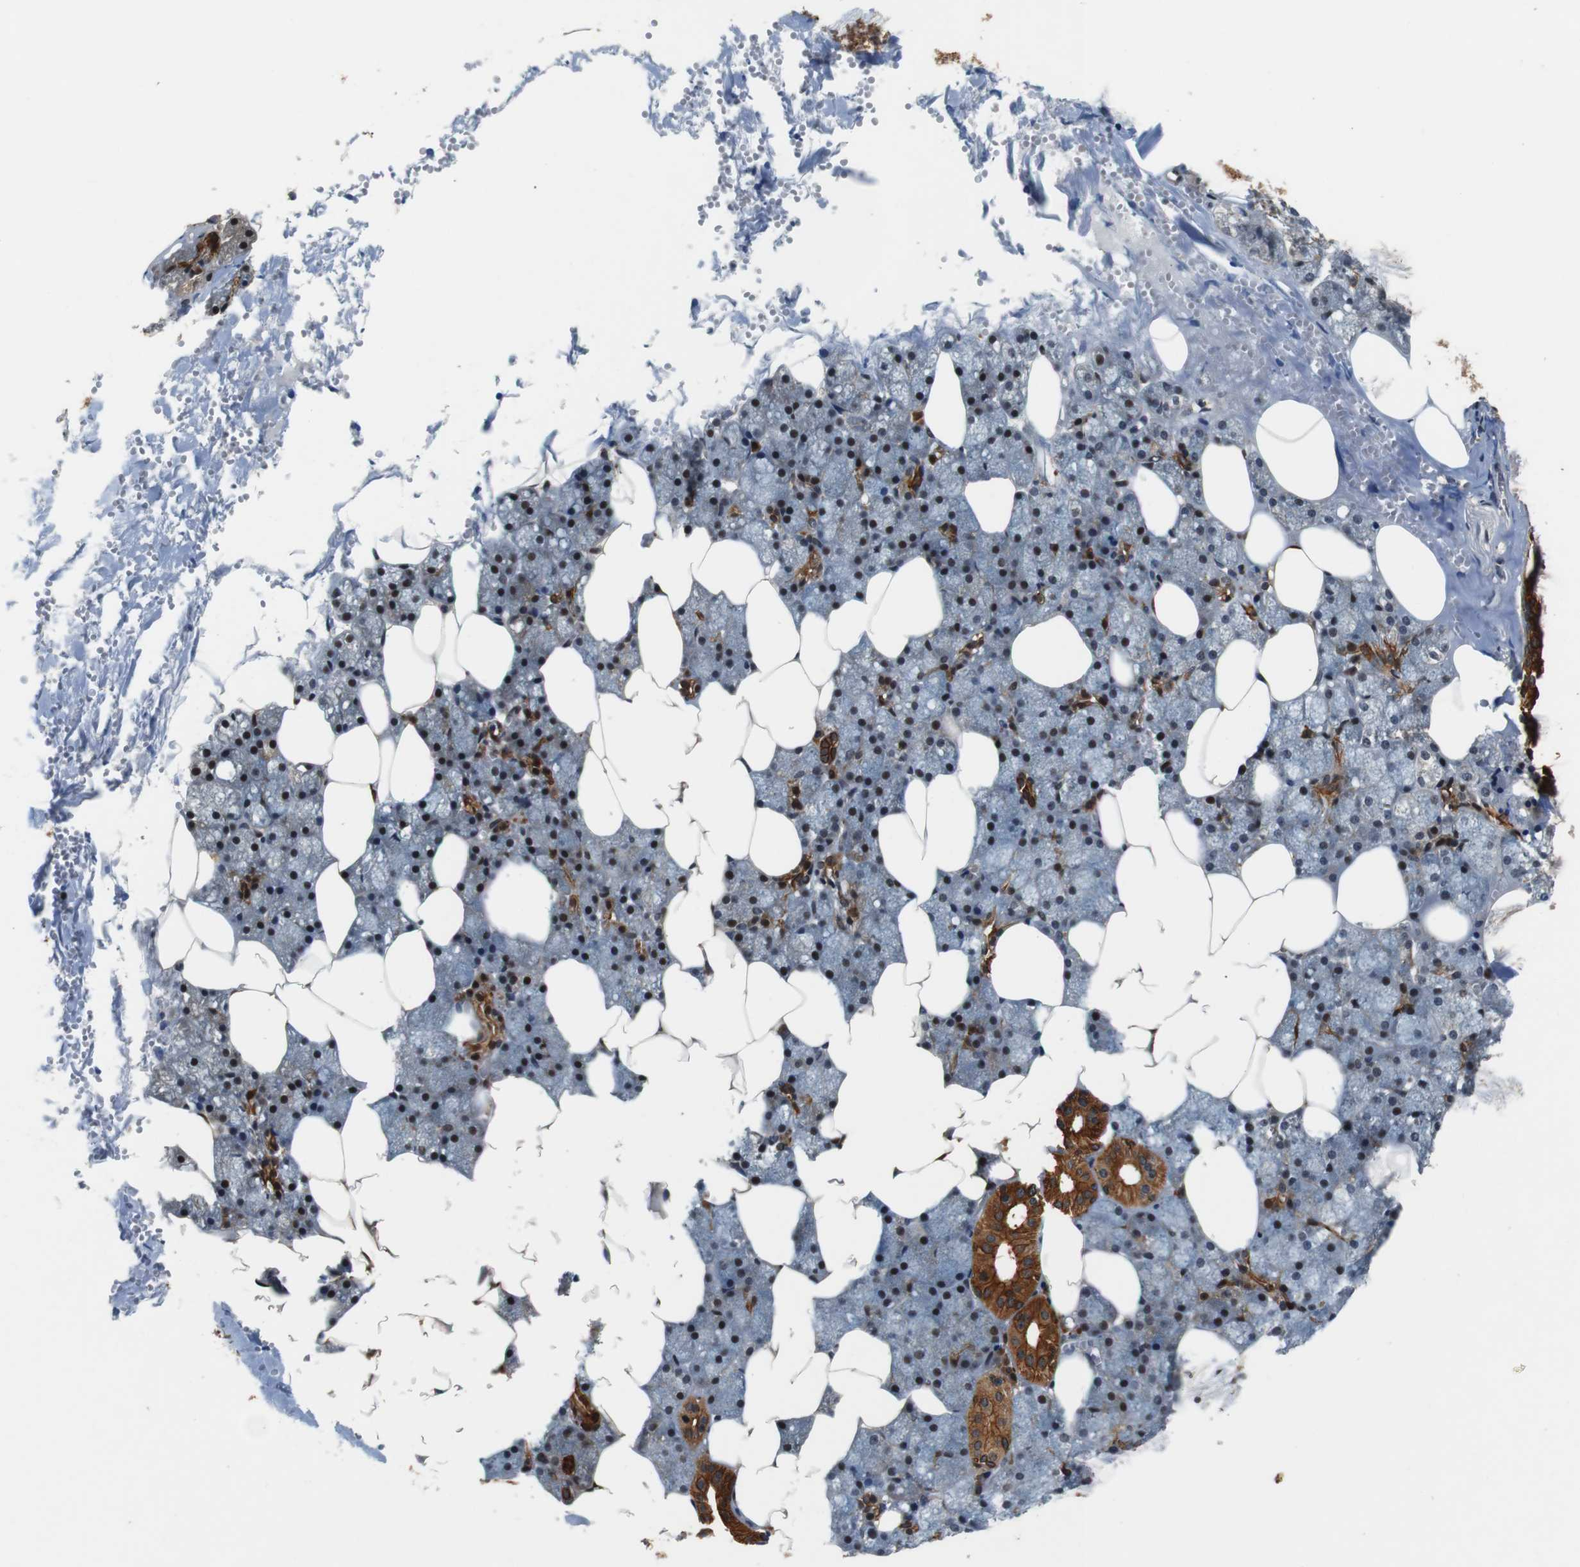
{"staining": {"intensity": "strong", "quantity": ">75%", "location": "cytoplasmic/membranous,nuclear"}, "tissue": "salivary gland", "cell_type": "Glandular cells", "image_type": "normal", "snomed": [{"axis": "morphology", "description": "Normal tissue, NOS"}, {"axis": "topography", "description": "Salivary gland"}], "caption": "Immunohistochemical staining of unremarkable salivary gland reveals high levels of strong cytoplasmic/membranous,nuclear staining in approximately >75% of glandular cells.", "gene": "LRP4", "patient": {"sex": "male", "age": 62}}